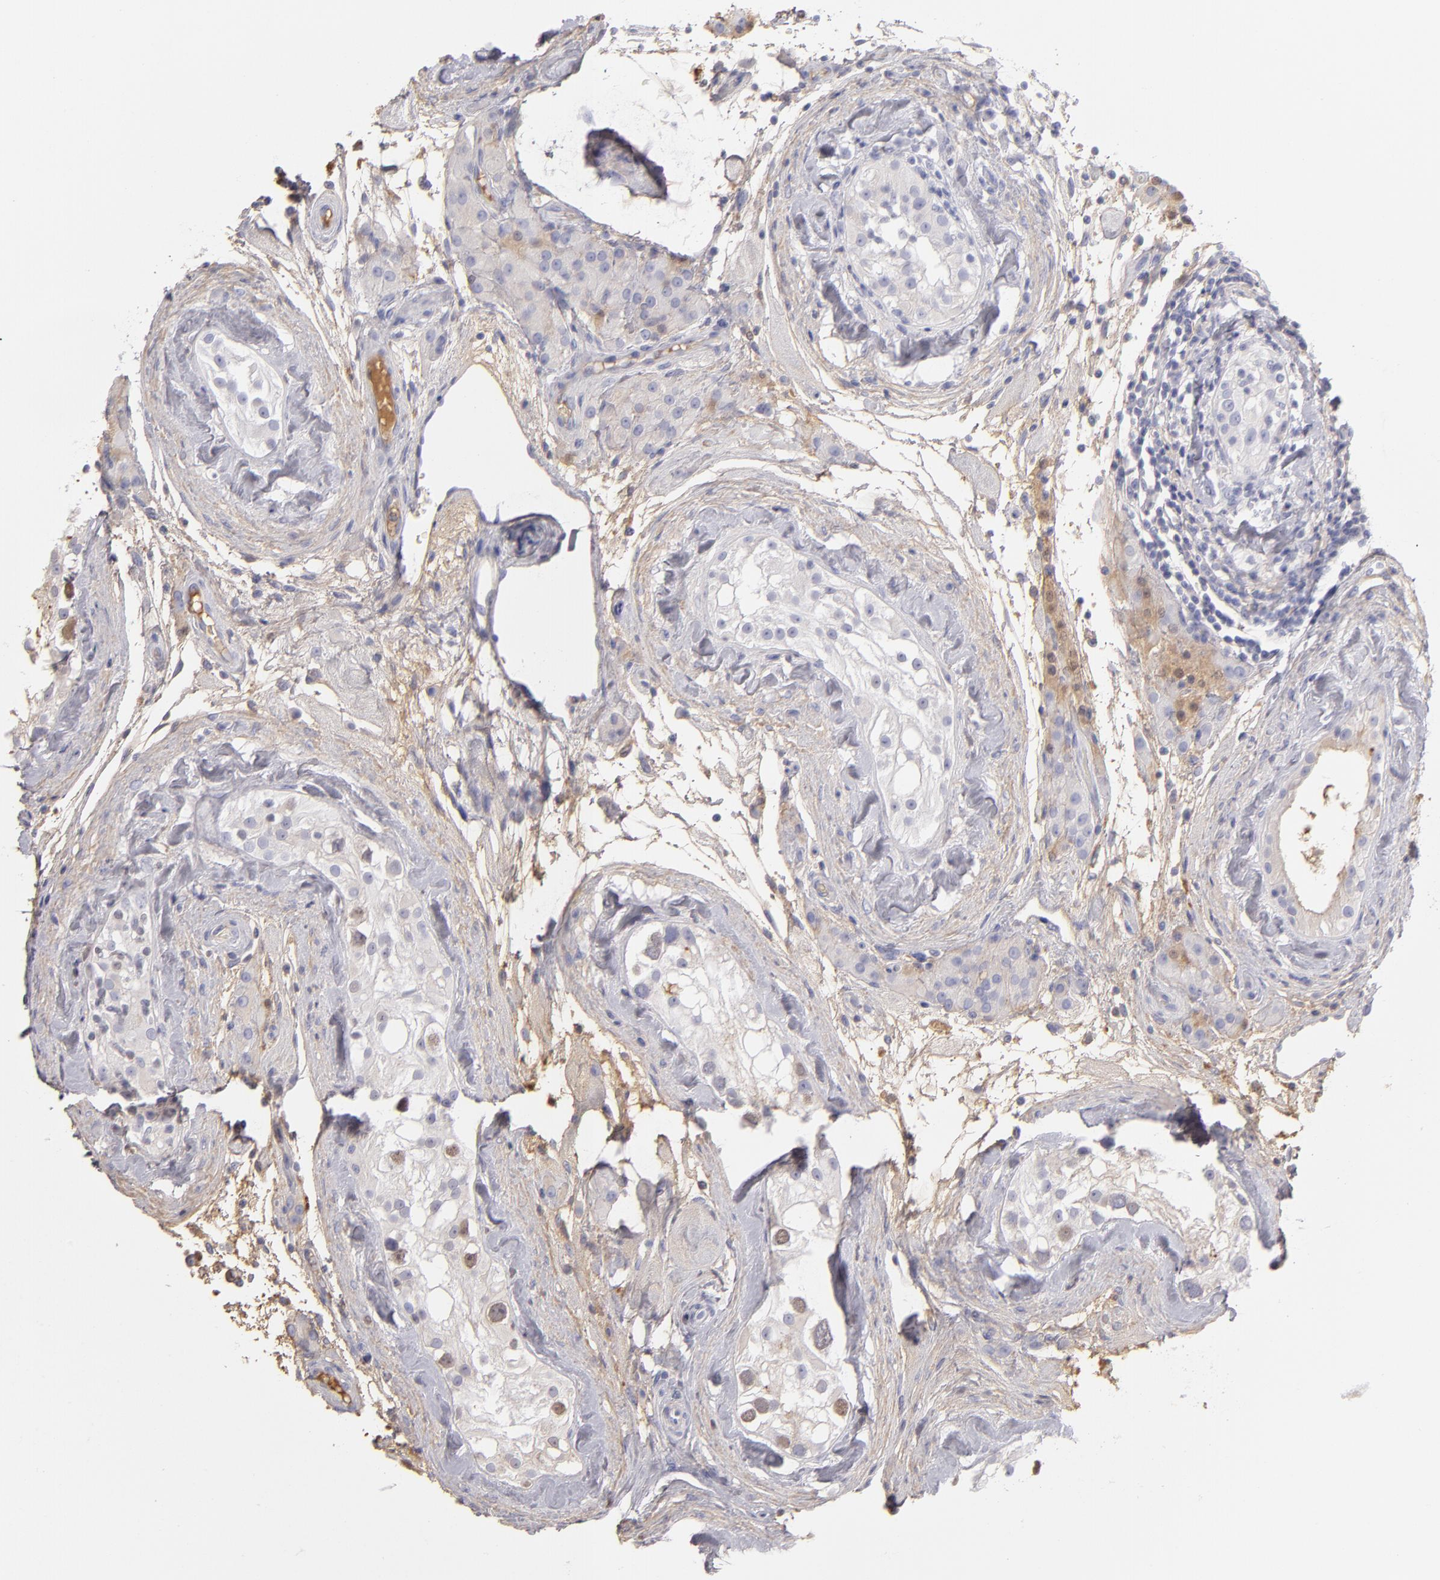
{"staining": {"intensity": "weak", "quantity": "25%-75%", "location": "nuclear"}, "tissue": "testis", "cell_type": "Cells in seminiferous ducts", "image_type": "normal", "snomed": [{"axis": "morphology", "description": "Normal tissue, NOS"}, {"axis": "topography", "description": "Testis"}], "caption": "A micrograph showing weak nuclear expression in approximately 25%-75% of cells in seminiferous ducts in normal testis, as visualized by brown immunohistochemical staining.", "gene": "SERPINA1", "patient": {"sex": "male", "age": 46}}